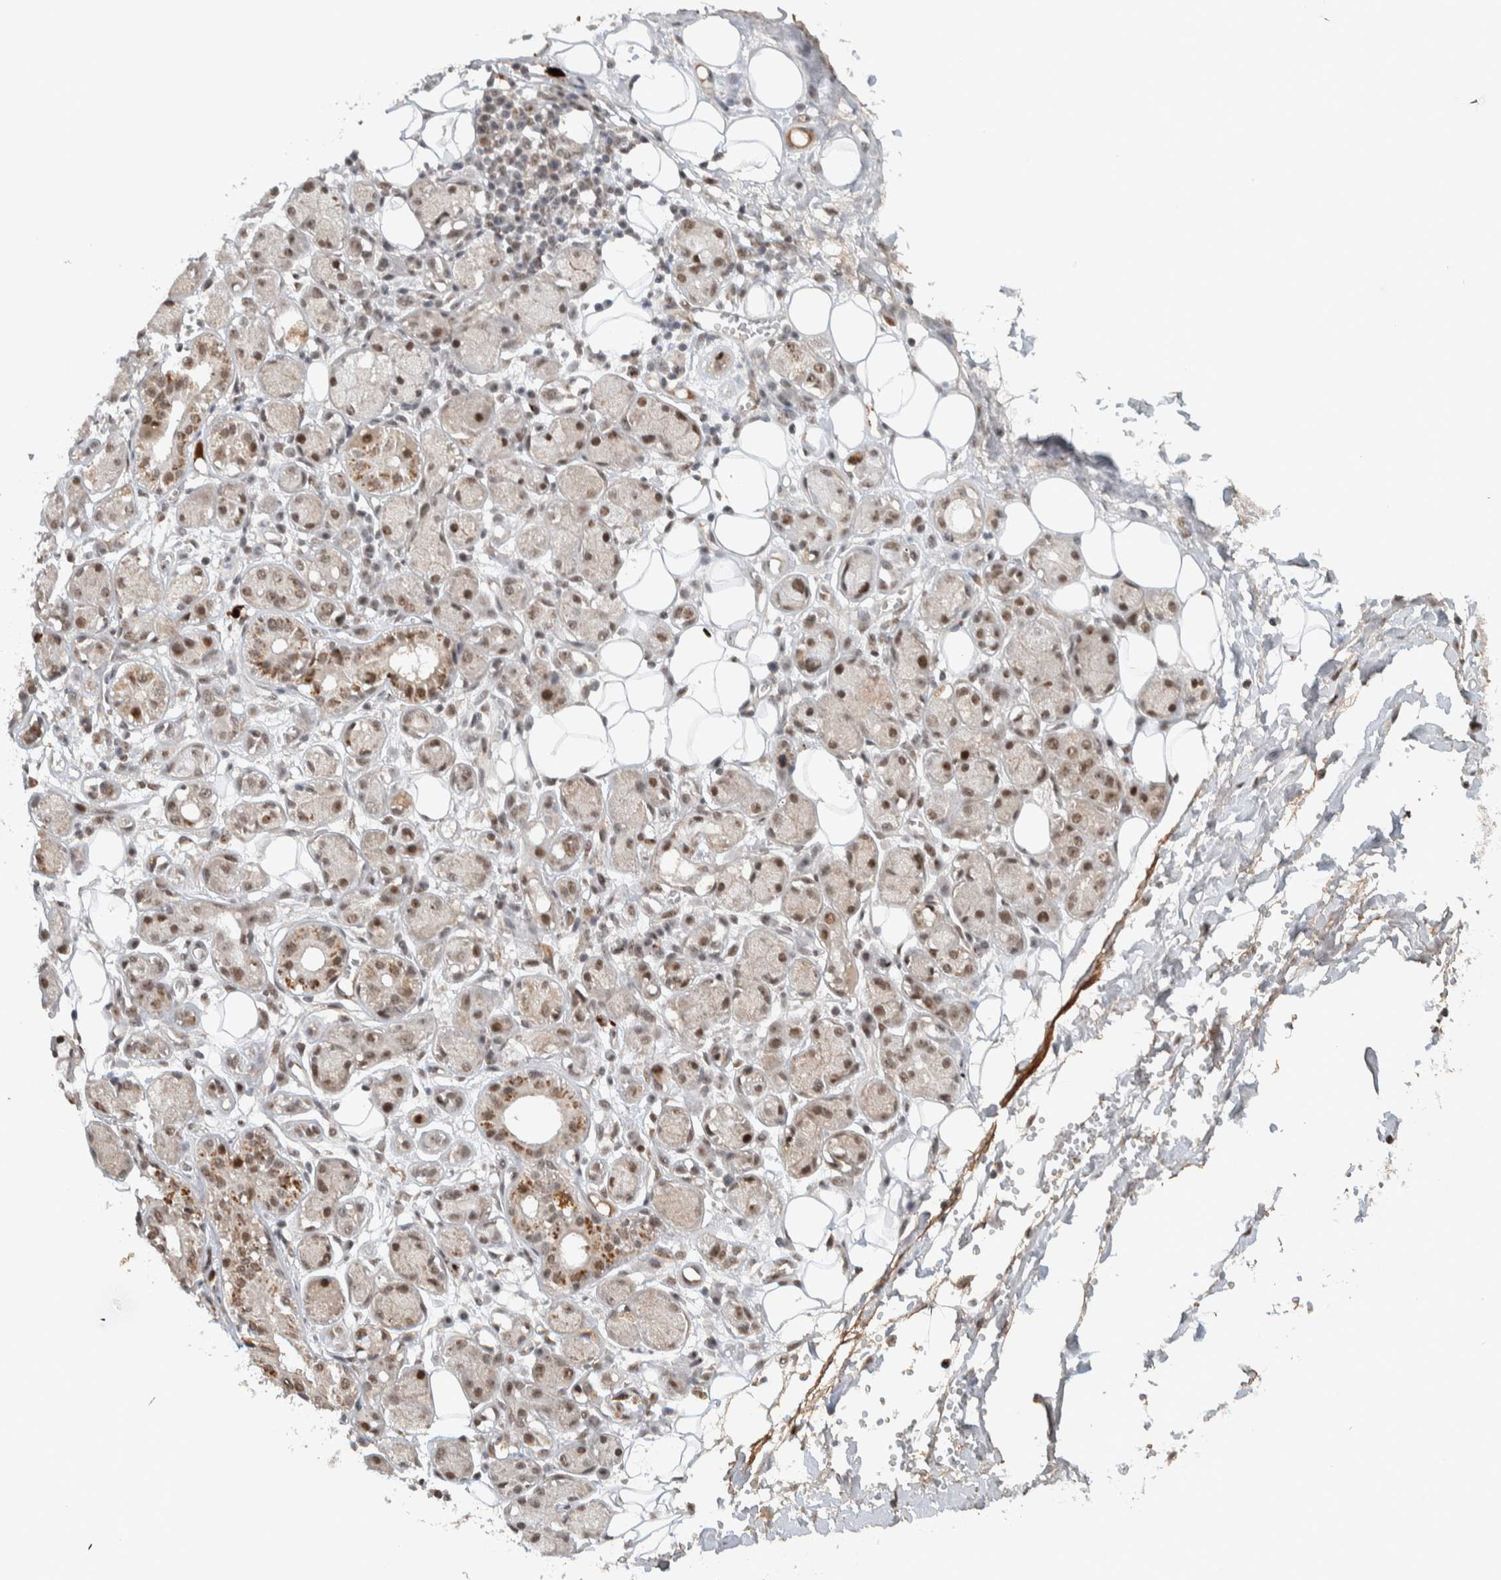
{"staining": {"intensity": "weak", "quantity": "25%-75%", "location": "cytoplasmic/membranous,nuclear"}, "tissue": "adipose tissue", "cell_type": "Adipocytes", "image_type": "normal", "snomed": [{"axis": "morphology", "description": "Normal tissue, NOS"}, {"axis": "morphology", "description": "Inflammation, NOS"}, {"axis": "topography", "description": "Vascular tissue"}, {"axis": "topography", "description": "Salivary gland"}], "caption": "Weak cytoplasmic/membranous,nuclear protein positivity is present in about 25%-75% of adipocytes in adipose tissue.", "gene": "ZFP91", "patient": {"sex": "female", "age": 75}}